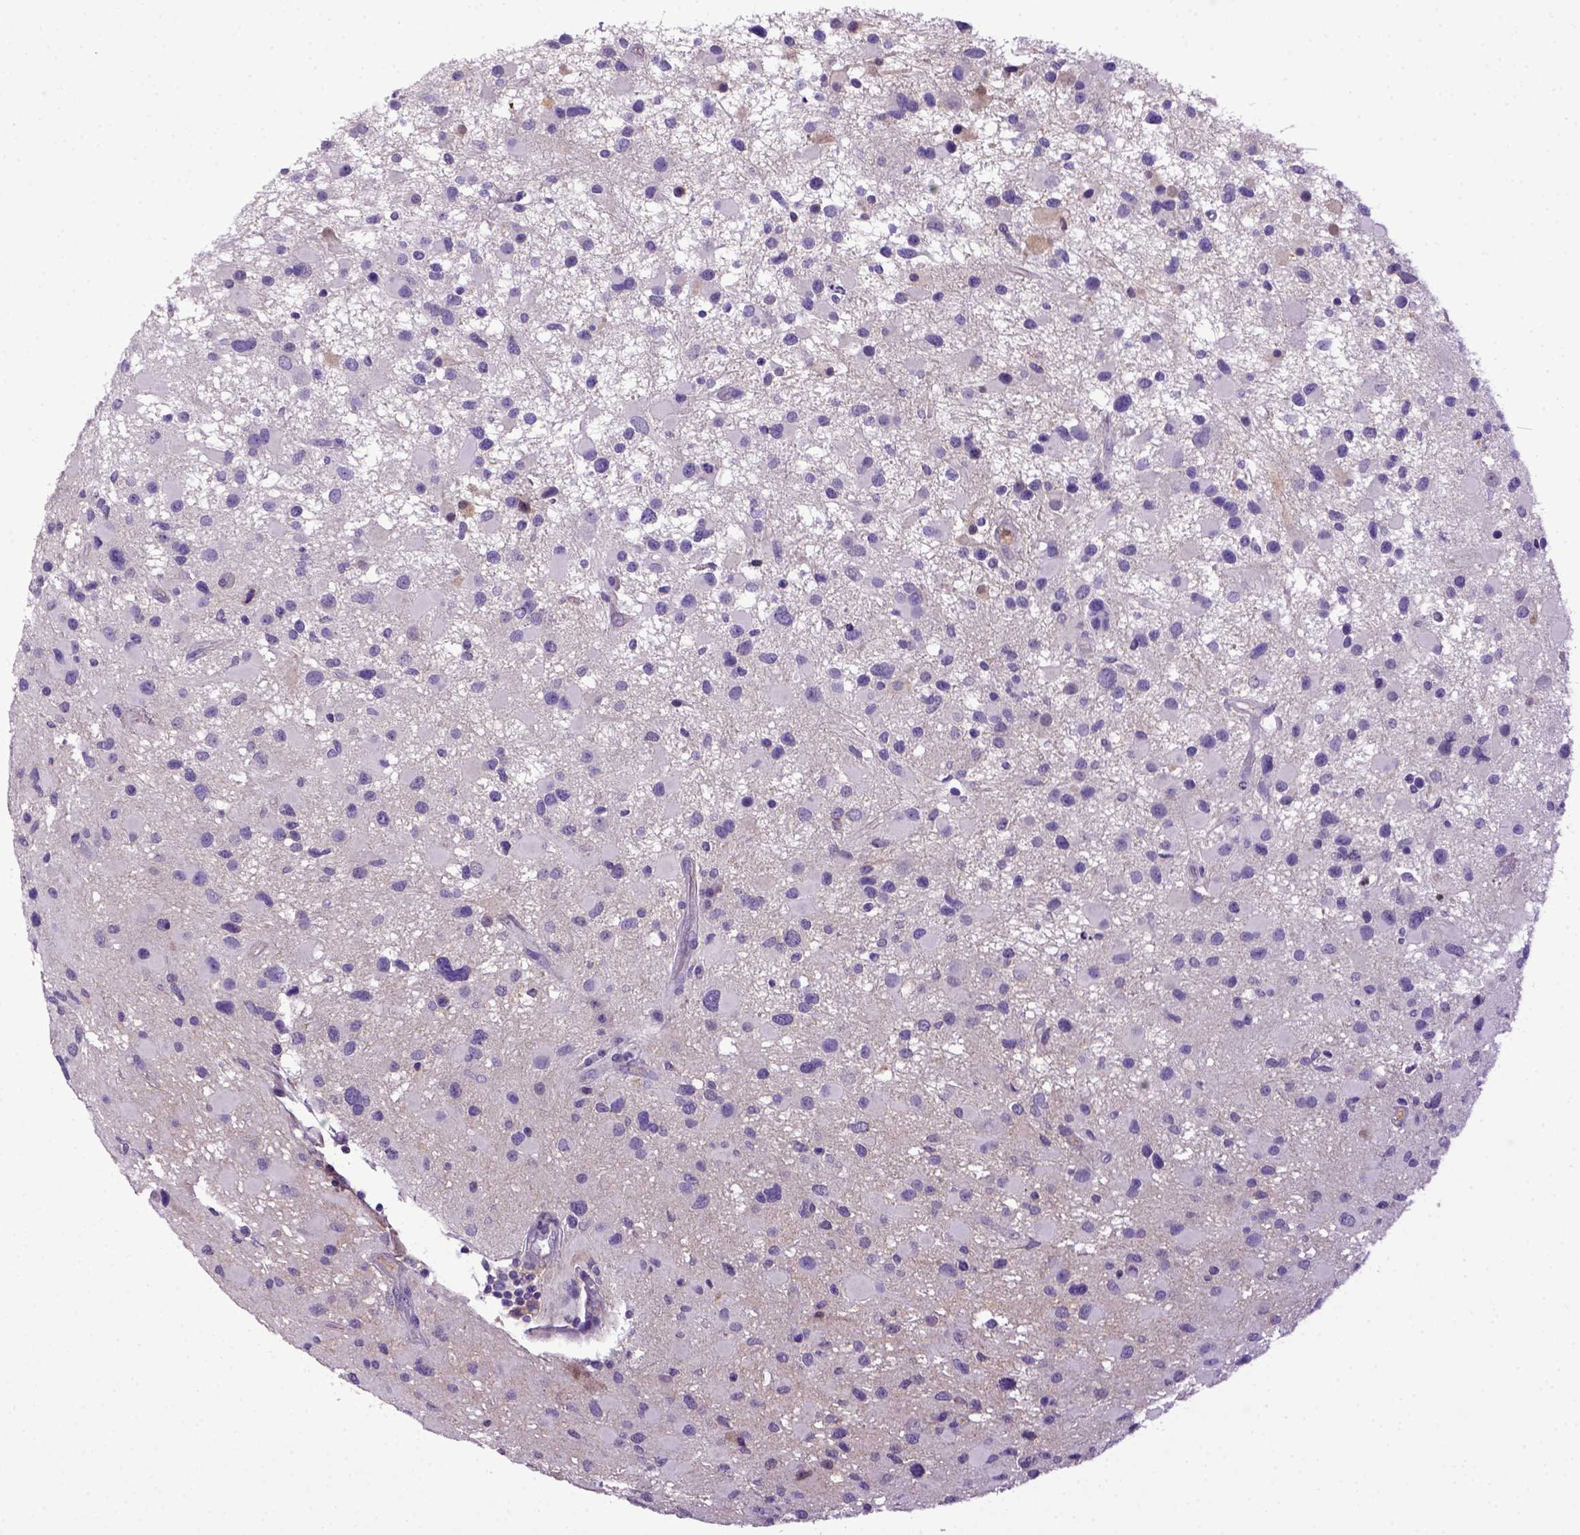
{"staining": {"intensity": "negative", "quantity": "none", "location": "none"}, "tissue": "glioma", "cell_type": "Tumor cells", "image_type": "cancer", "snomed": [{"axis": "morphology", "description": "Glioma, malignant, Low grade"}, {"axis": "topography", "description": "Brain"}], "caption": "Immunohistochemistry of human glioma shows no expression in tumor cells.", "gene": "ITIH4", "patient": {"sex": "female", "age": 32}}